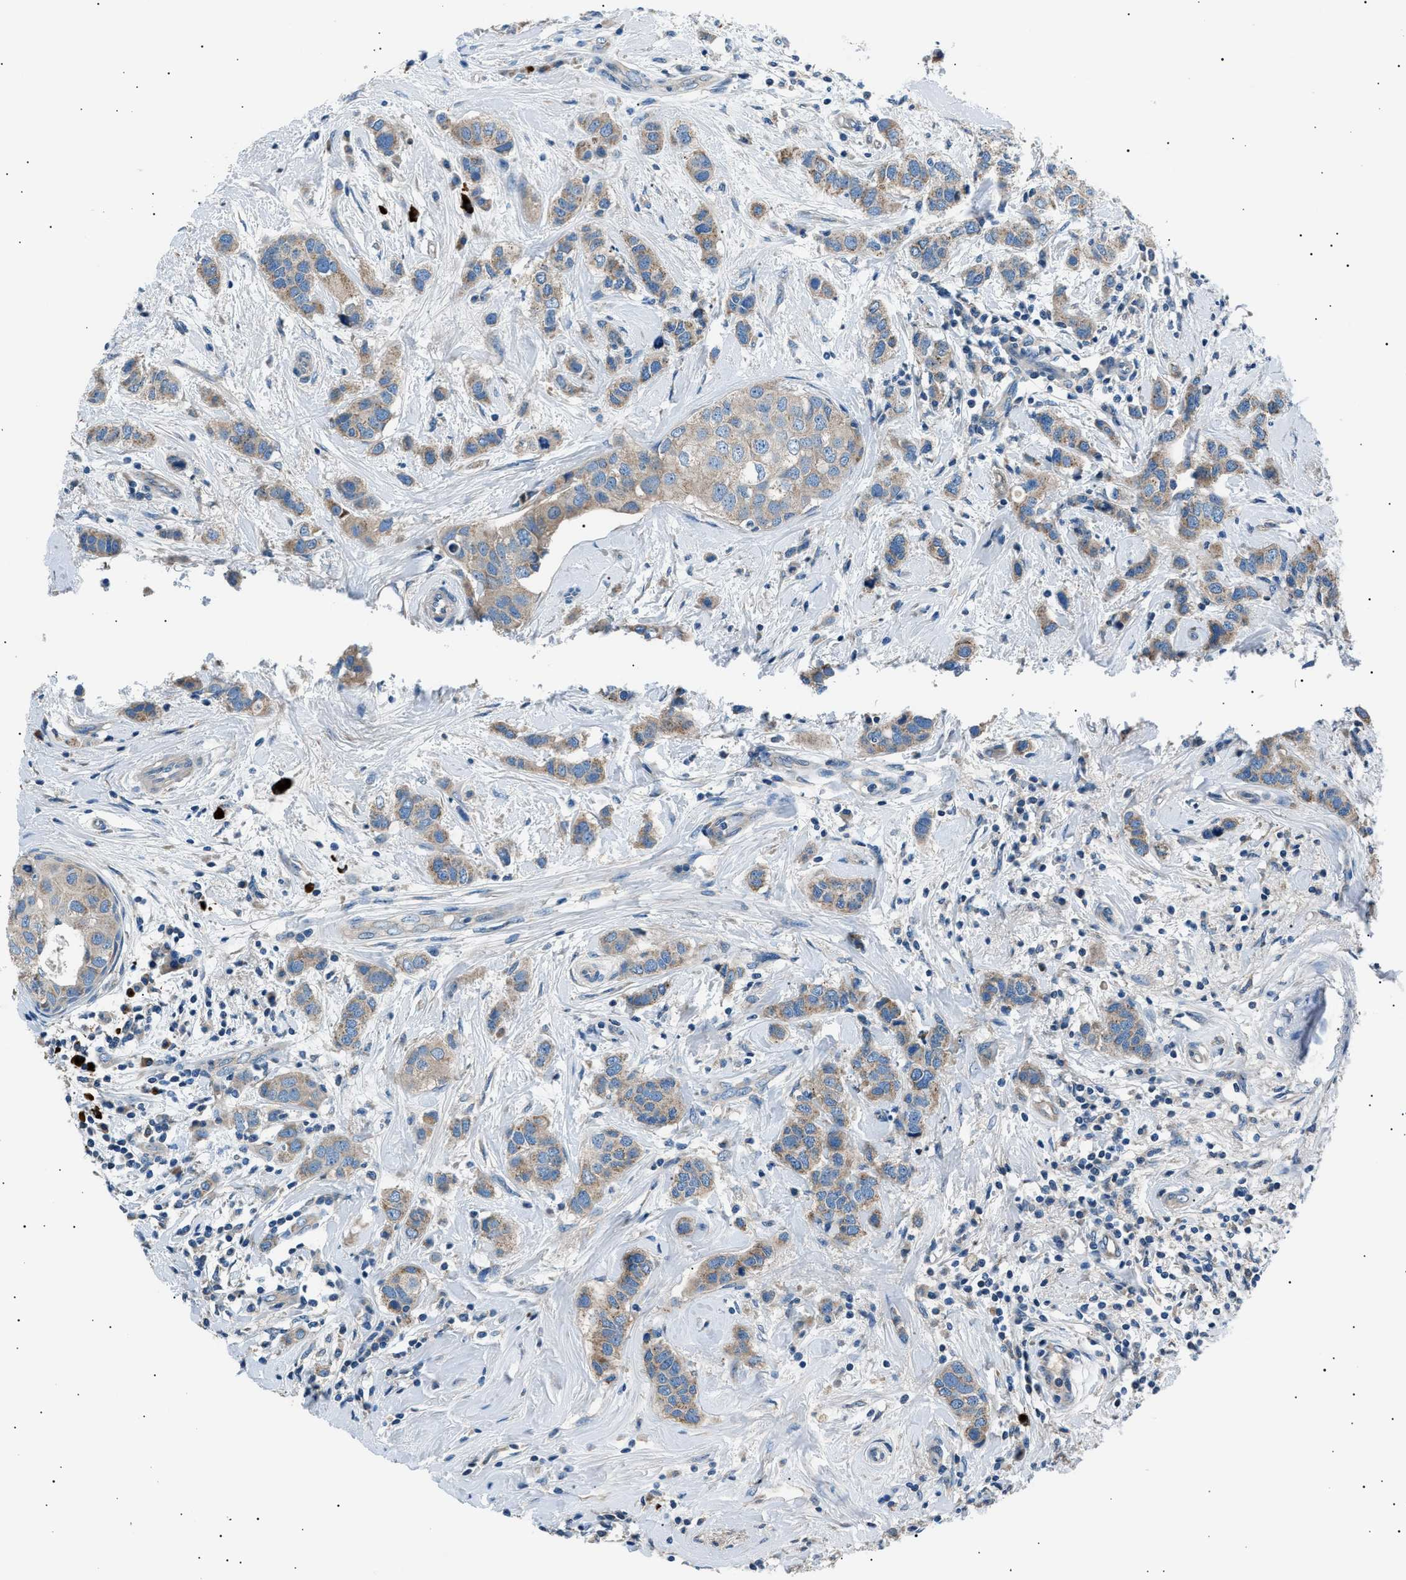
{"staining": {"intensity": "weak", "quantity": ">75%", "location": "cytoplasmic/membranous"}, "tissue": "breast cancer", "cell_type": "Tumor cells", "image_type": "cancer", "snomed": [{"axis": "morphology", "description": "Duct carcinoma"}, {"axis": "topography", "description": "Breast"}], "caption": "Breast cancer stained for a protein exhibits weak cytoplasmic/membranous positivity in tumor cells.", "gene": "LRRC37B", "patient": {"sex": "female", "age": 50}}